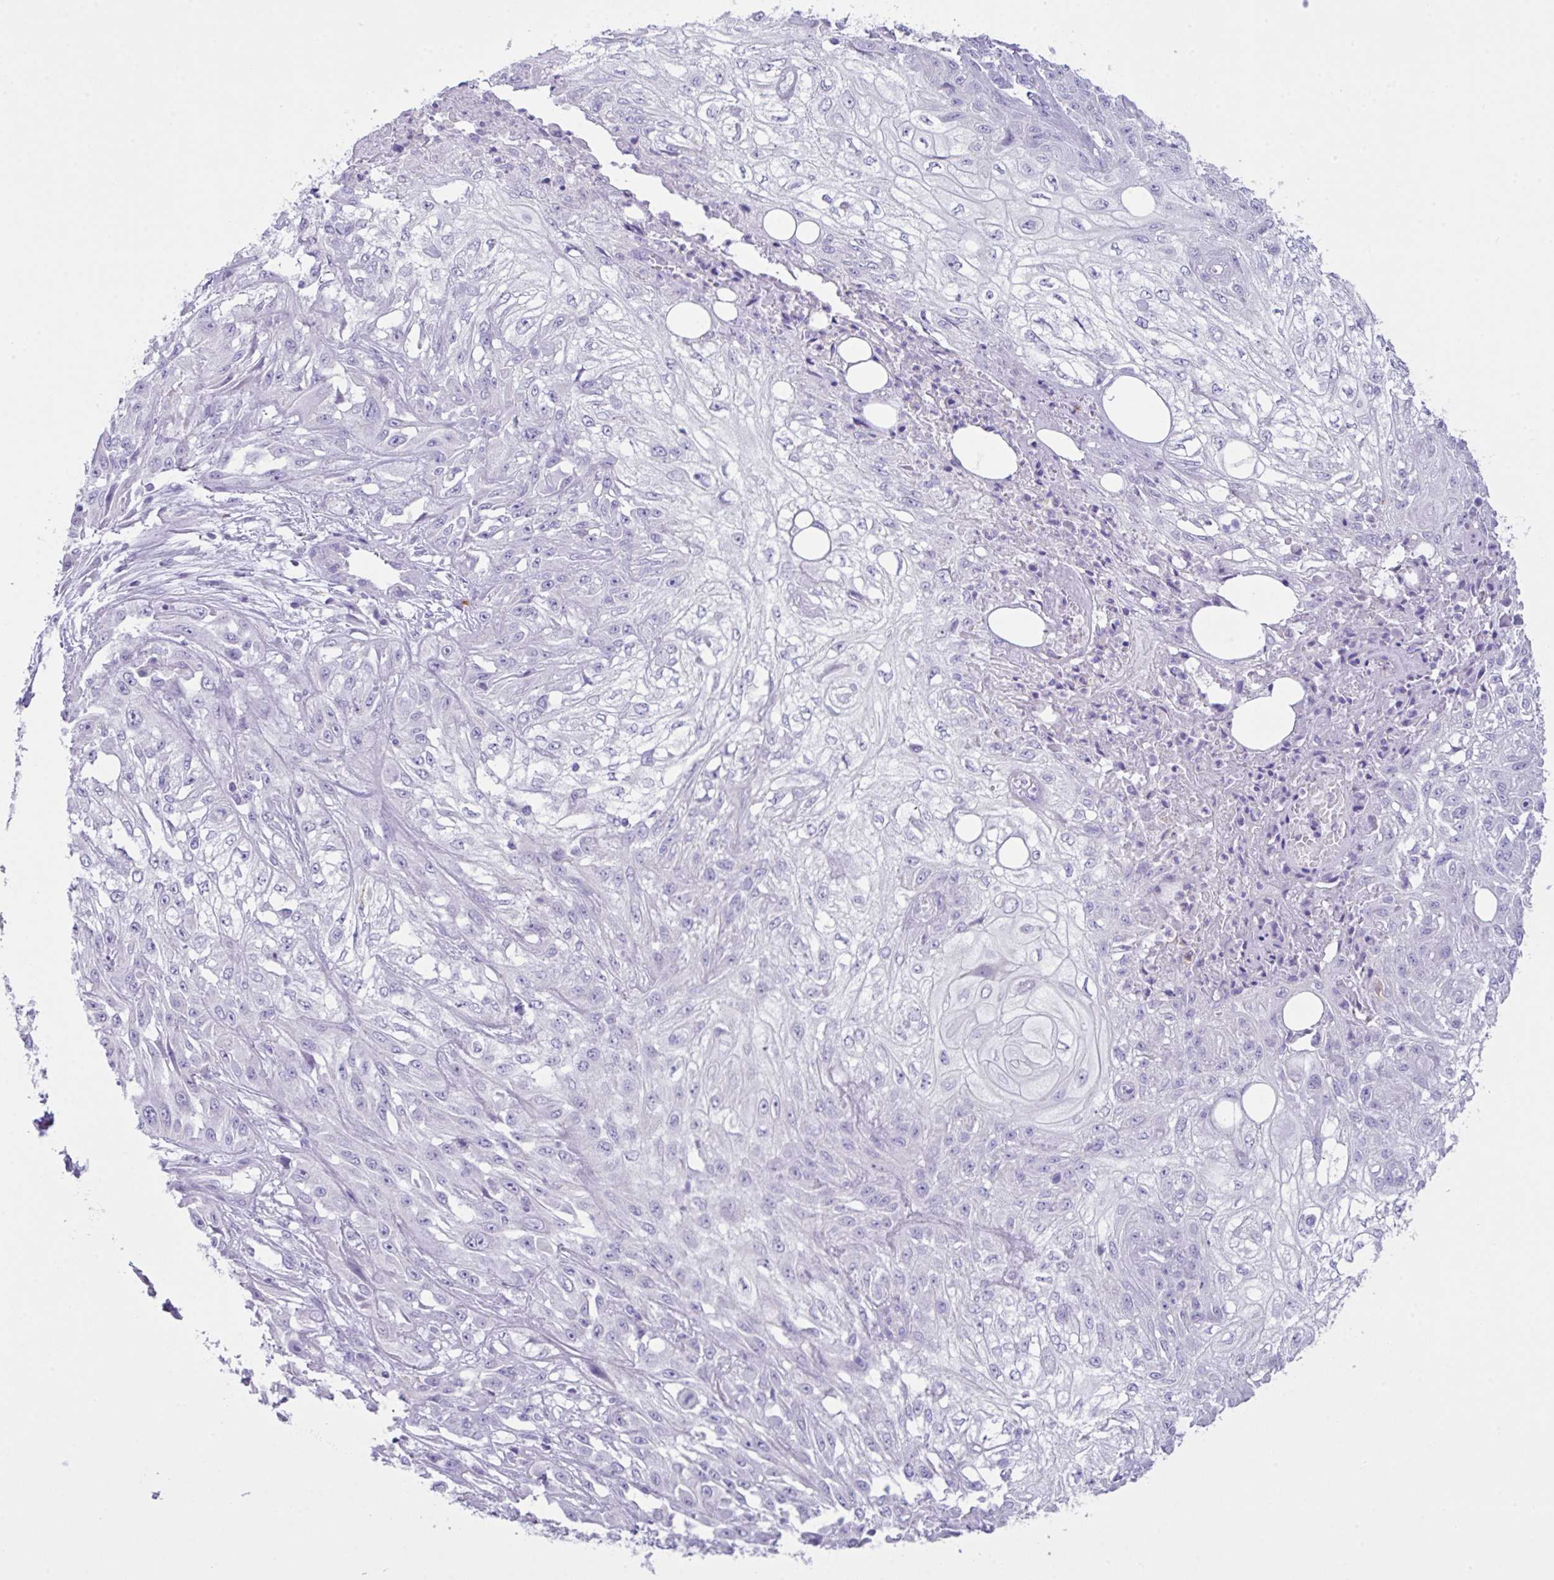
{"staining": {"intensity": "negative", "quantity": "none", "location": "none"}, "tissue": "skin cancer", "cell_type": "Tumor cells", "image_type": "cancer", "snomed": [{"axis": "morphology", "description": "Squamous cell carcinoma, NOS"}, {"axis": "morphology", "description": "Squamous cell carcinoma, metastatic, NOS"}, {"axis": "topography", "description": "Skin"}, {"axis": "topography", "description": "Lymph node"}], "caption": "High magnification brightfield microscopy of metastatic squamous cell carcinoma (skin) stained with DAB (3,3'-diaminobenzidine) (brown) and counterstained with hematoxylin (blue): tumor cells show no significant positivity.", "gene": "CST11", "patient": {"sex": "male", "age": 75}}